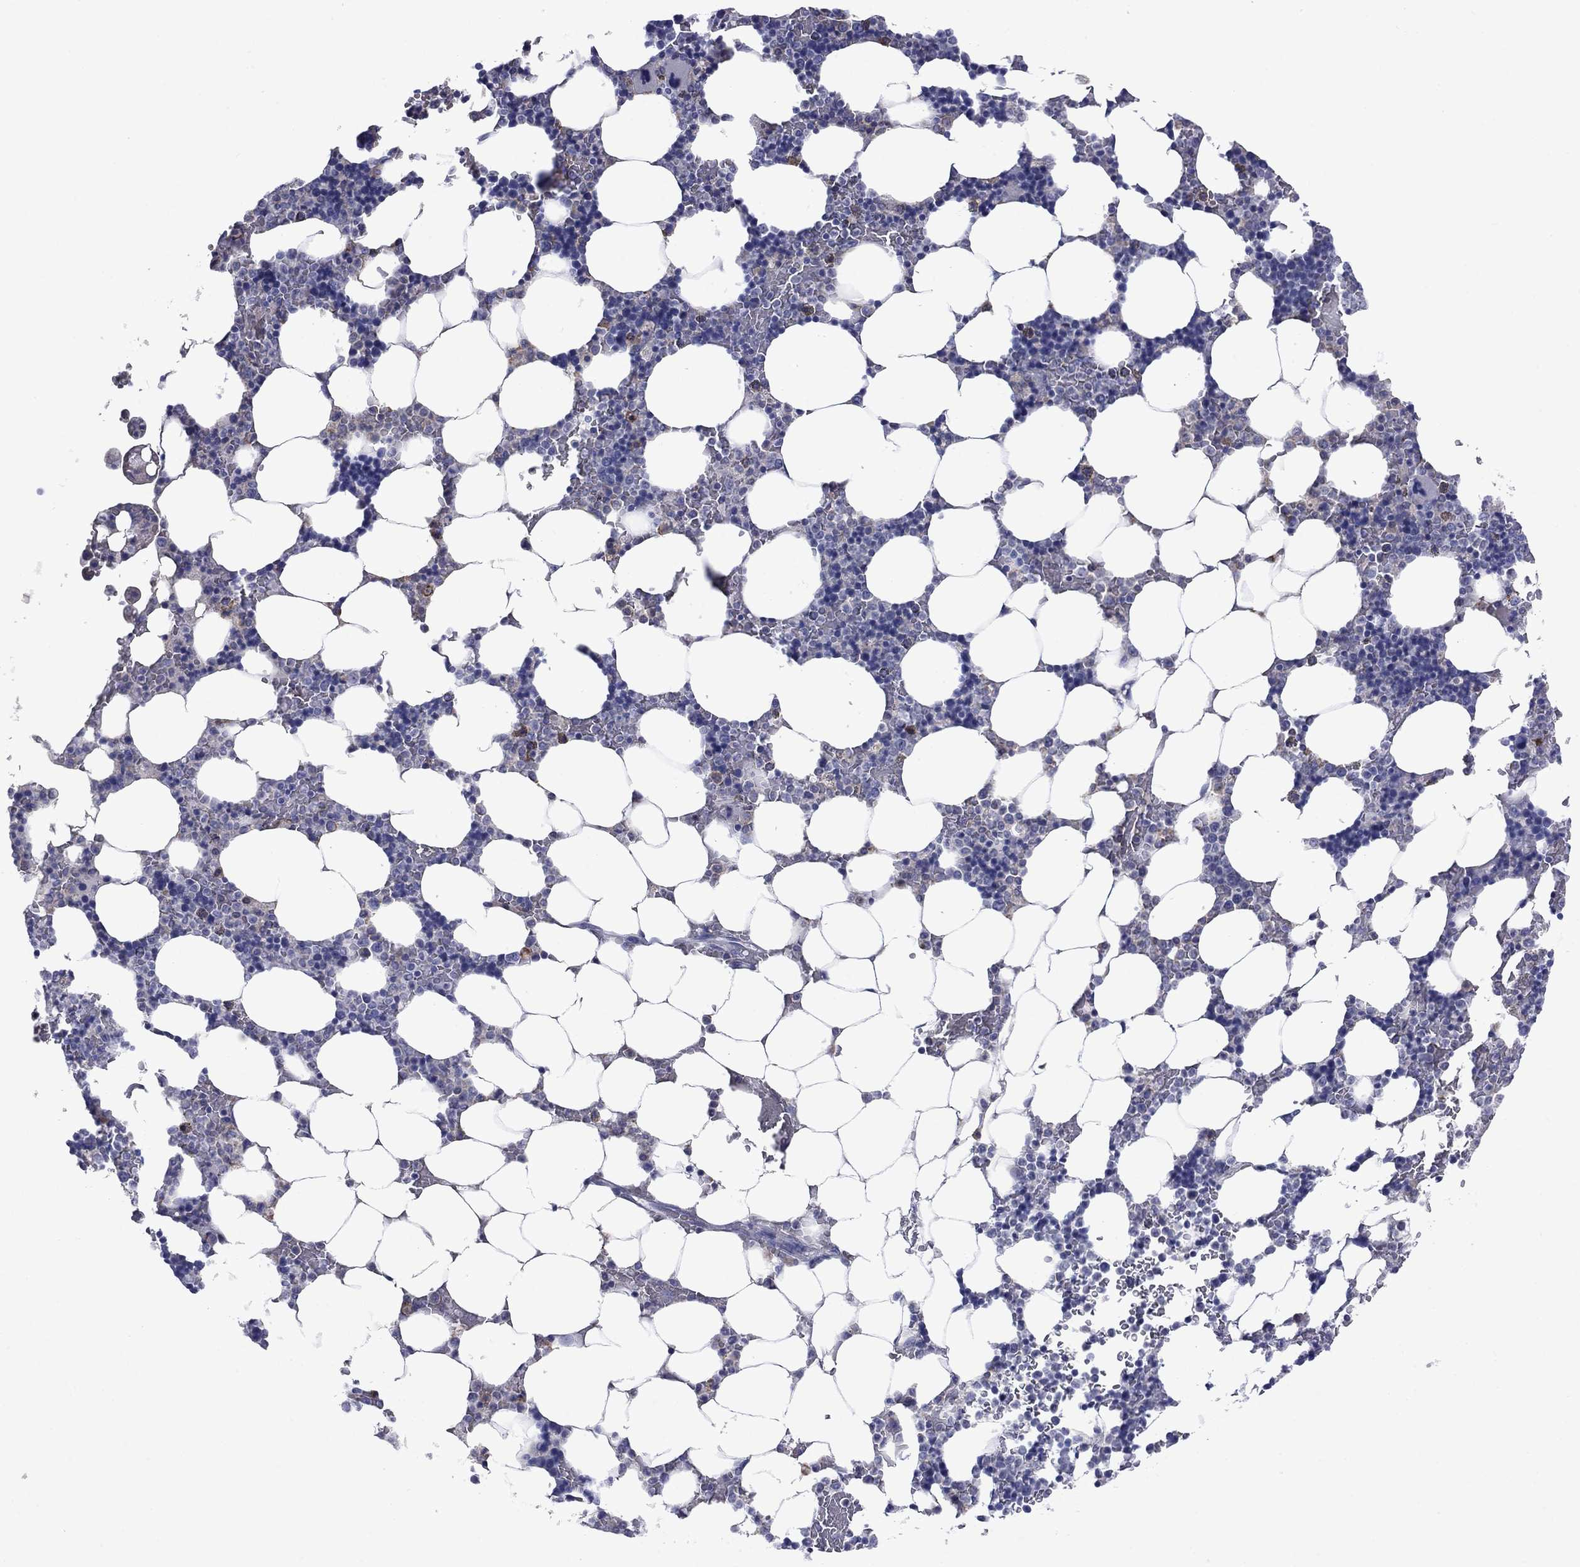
{"staining": {"intensity": "weak", "quantity": "<25%", "location": "cytoplasmic/membranous"}, "tissue": "bone marrow", "cell_type": "Hematopoietic cells", "image_type": "normal", "snomed": [{"axis": "morphology", "description": "Normal tissue, NOS"}, {"axis": "topography", "description": "Bone marrow"}], "caption": "There is no significant expression in hematopoietic cells of bone marrow.", "gene": "TMPRSS11A", "patient": {"sex": "male", "age": 51}}